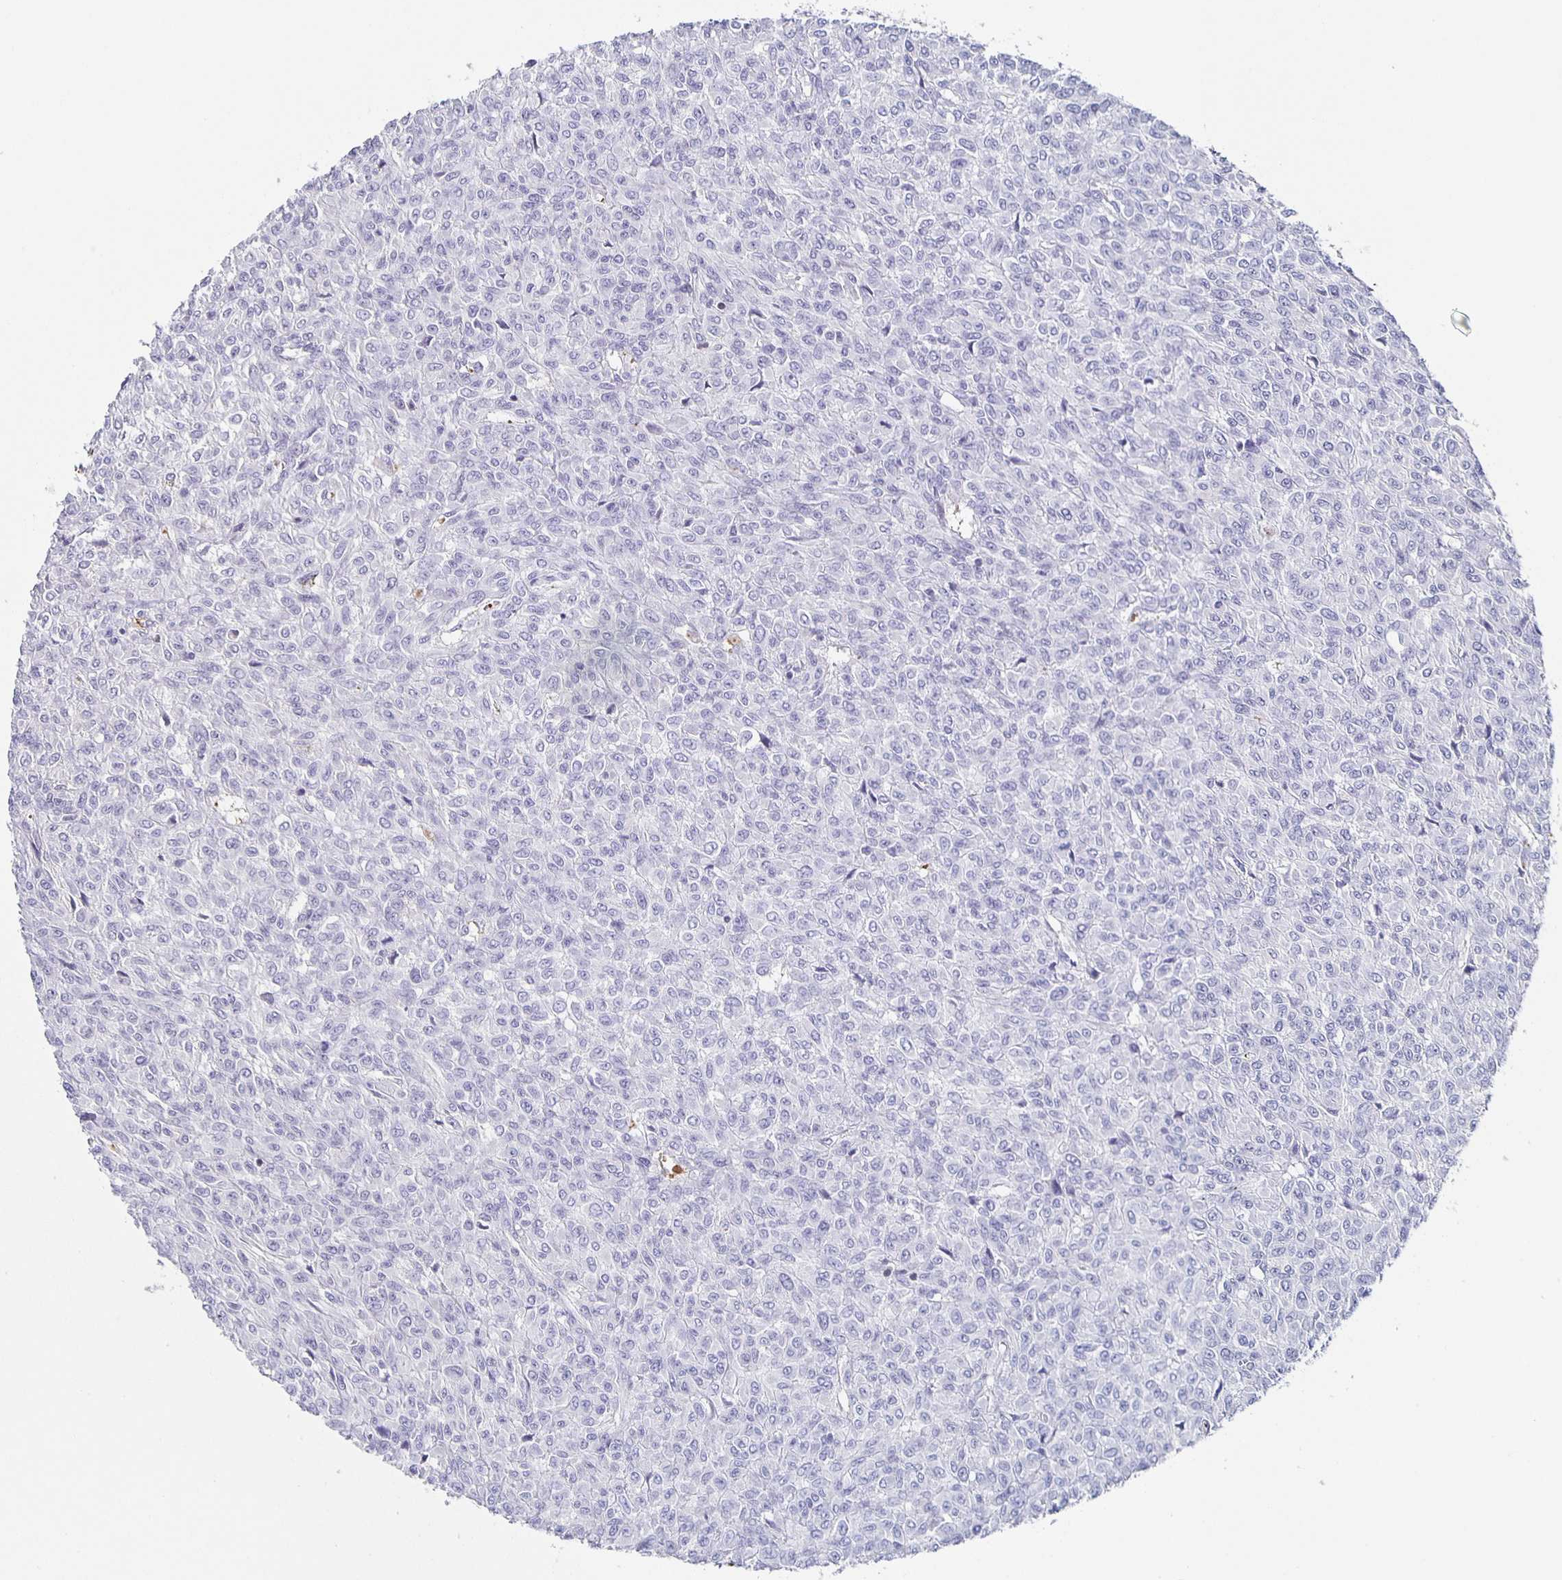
{"staining": {"intensity": "negative", "quantity": "none", "location": "none"}, "tissue": "renal cancer", "cell_type": "Tumor cells", "image_type": "cancer", "snomed": [{"axis": "morphology", "description": "Adenocarcinoma, NOS"}, {"axis": "topography", "description": "Kidney"}], "caption": "Immunohistochemistry histopathology image of neoplastic tissue: renal adenocarcinoma stained with DAB (3,3'-diaminobenzidine) exhibits no significant protein expression in tumor cells. The staining is performed using DAB (3,3'-diaminobenzidine) brown chromogen with nuclei counter-stained in using hematoxylin.", "gene": "FGA", "patient": {"sex": "male", "age": 58}}